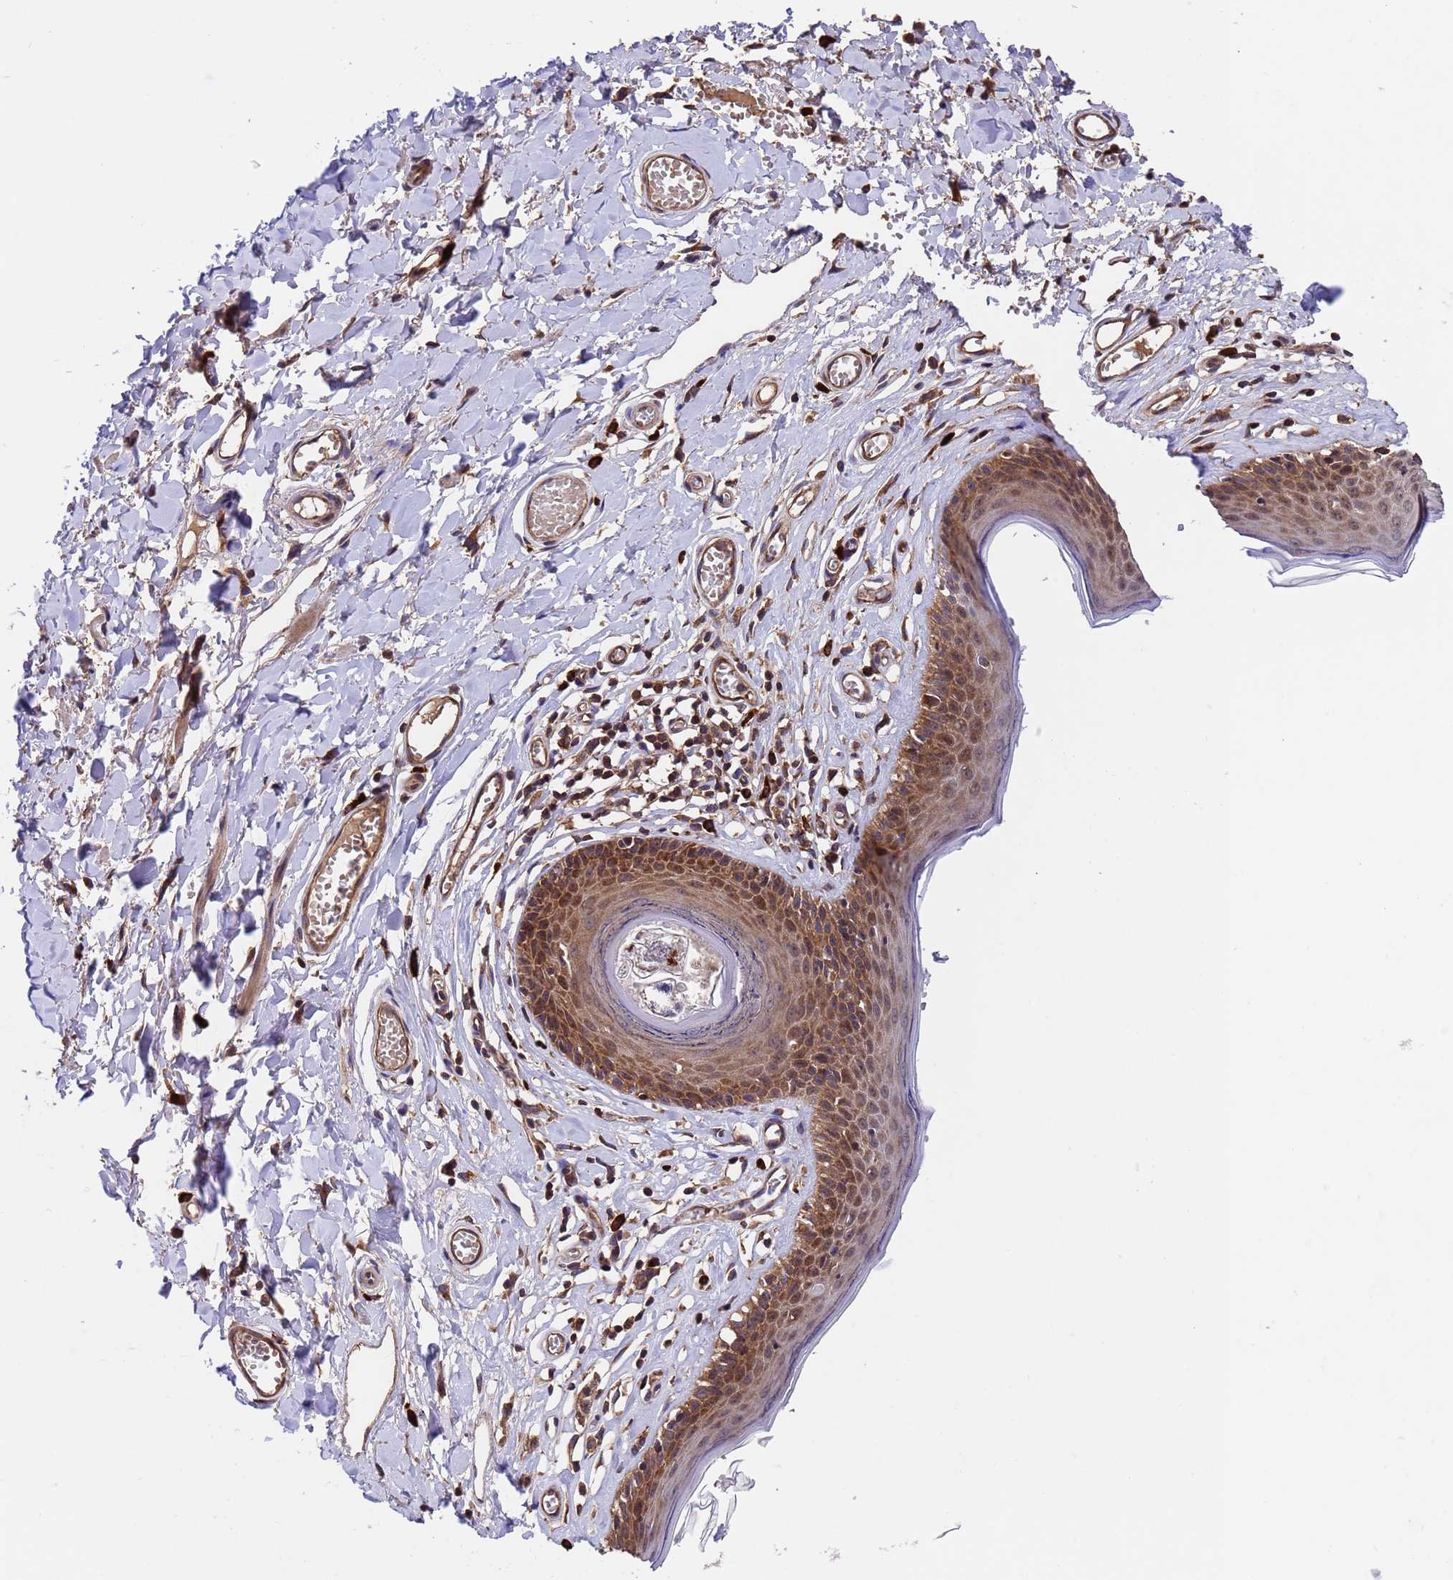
{"staining": {"intensity": "strong", "quantity": "25%-75%", "location": "cytoplasmic/membranous,nuclear"}, "tissue": "skin", "cell_type": "Epidermal cells", "image_type": "normal", "snomed": [{"axis": "morphology", "description": "Normal tissue, NOS"}, {"axis": "topography", "description": "Adipose tissue"}, {"axis": "topography", "description": "Vascular tissue"}, {"axis": "topography", "description": "Vulva"}, {"axis": "topography", "description": "Peripheral nerve tissue"}], "caption": "The immunohistochemical stain labels strong cytoplasmic/membranous,nuclear positivity in epidermal cells of benign skin.", "gene": "TSR3", "patient": {"sex": "female", "age": 86}}